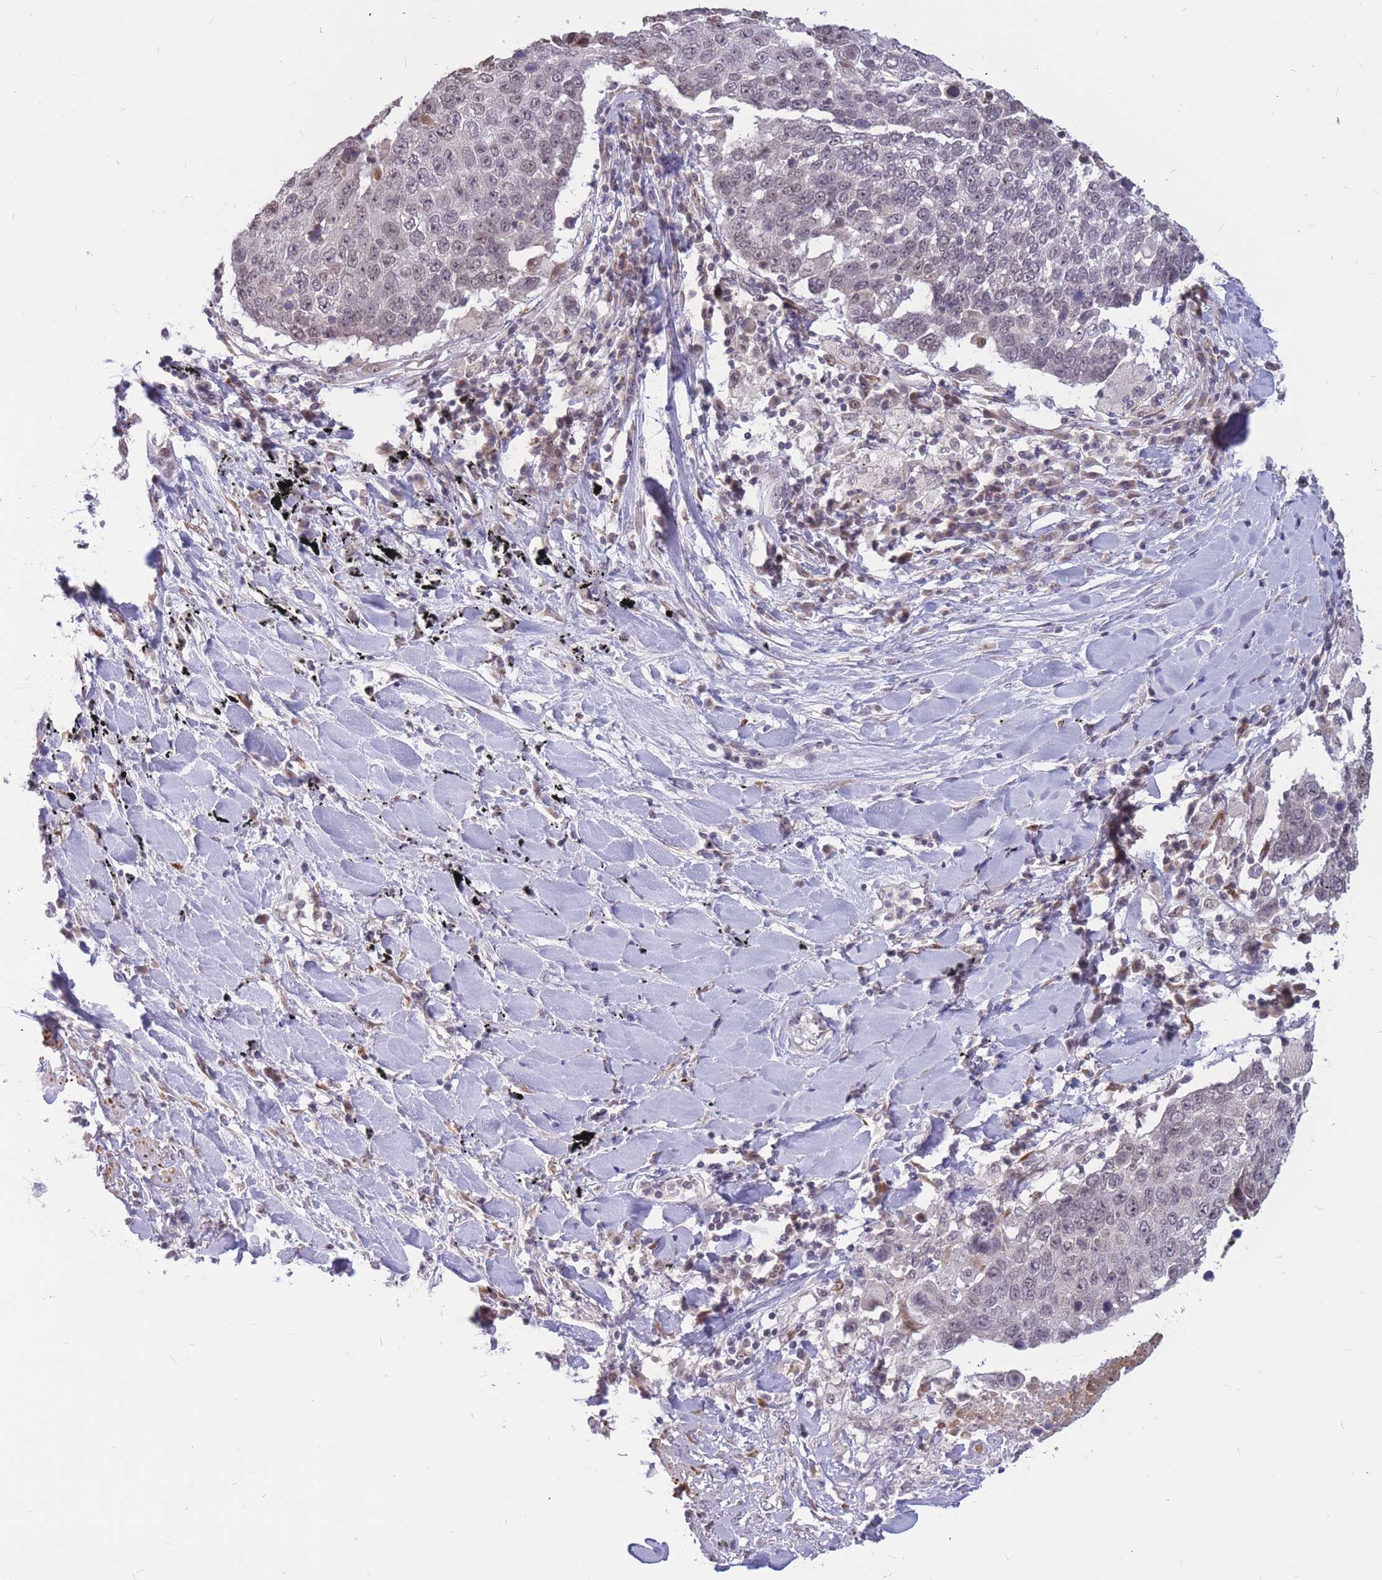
{"staining": {"intensity": "negative", "quantity": "none", "location": "none"}, "tissue": "lung cancer", "cell_type": "Tumor cells", "image_type": "cancer", "snomed": [{"axis": "morphology", "description": "Squamous cell carcinoma, NOS"}, {"axis": "topography", "description": "Lung"}], "caption": "DAB (3,3'-diaminobenzidine) immunohistochemical staining of human lung squamous cell carcinoma exhibits no significant expression in tumor cells.", "gene": "ADD2", "patient": {"sex": "male", "age": 66}}